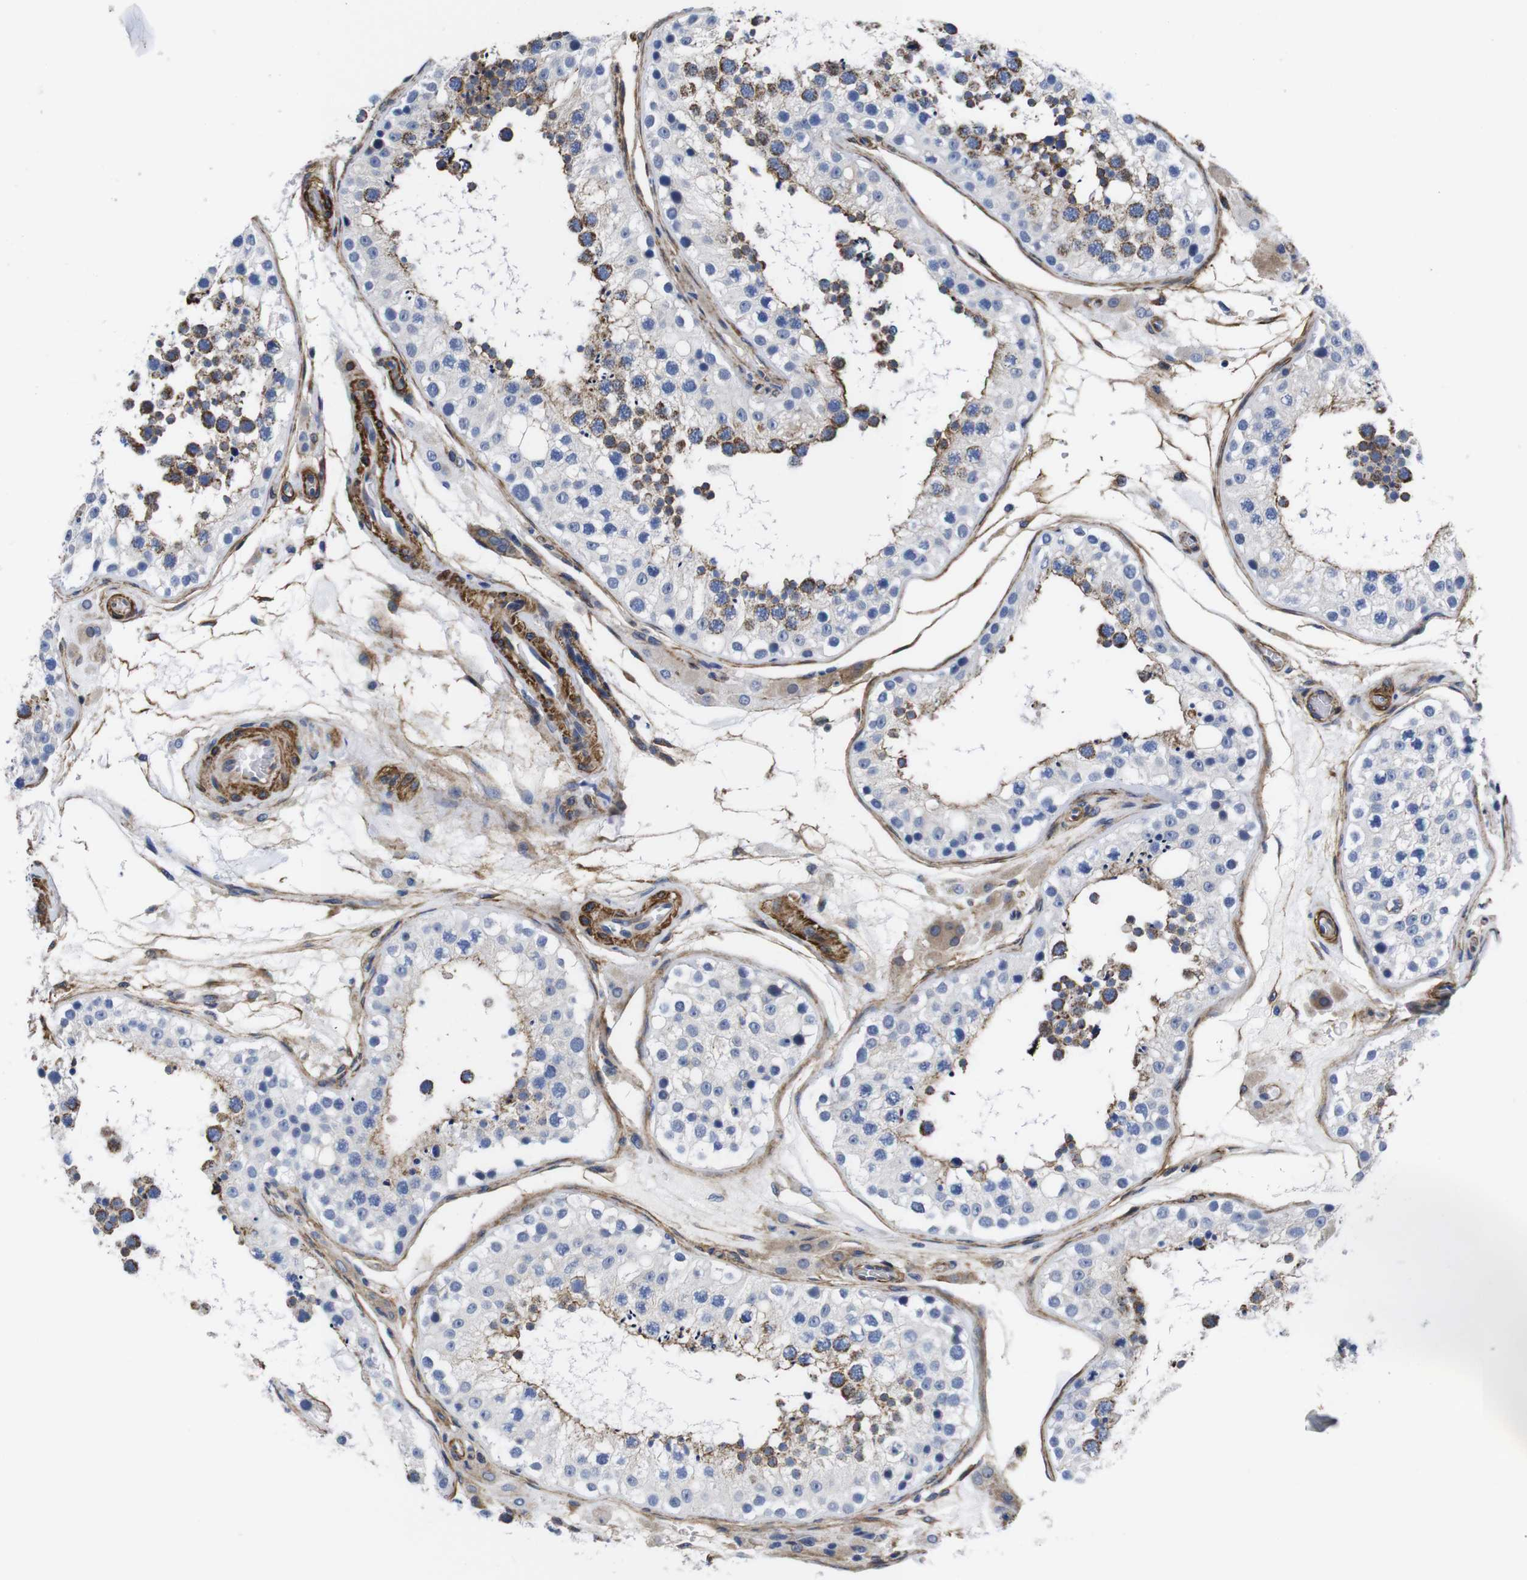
{"staining": {"intensity": "moderate", "quantity": "<25%", "location": "cytoplasmic/membranous"}, "tissue": "testis", "cell_type": "Cells in seminiferous ducts", "image_type": "normal", "snomed": [{"axis": "morphology", "description": "Normal tissue, NOS"}, {"axis": "topography", "description": "Testis"}], "caption": "Immunohistochemistry (IHC) of normal testis shows low levels of moderate cytoplasmic/membranous expression in about <25% of cells in seminiferous ducts.", "gene": "WNT10A", "patient": {"sex": "male", "age": 26}}